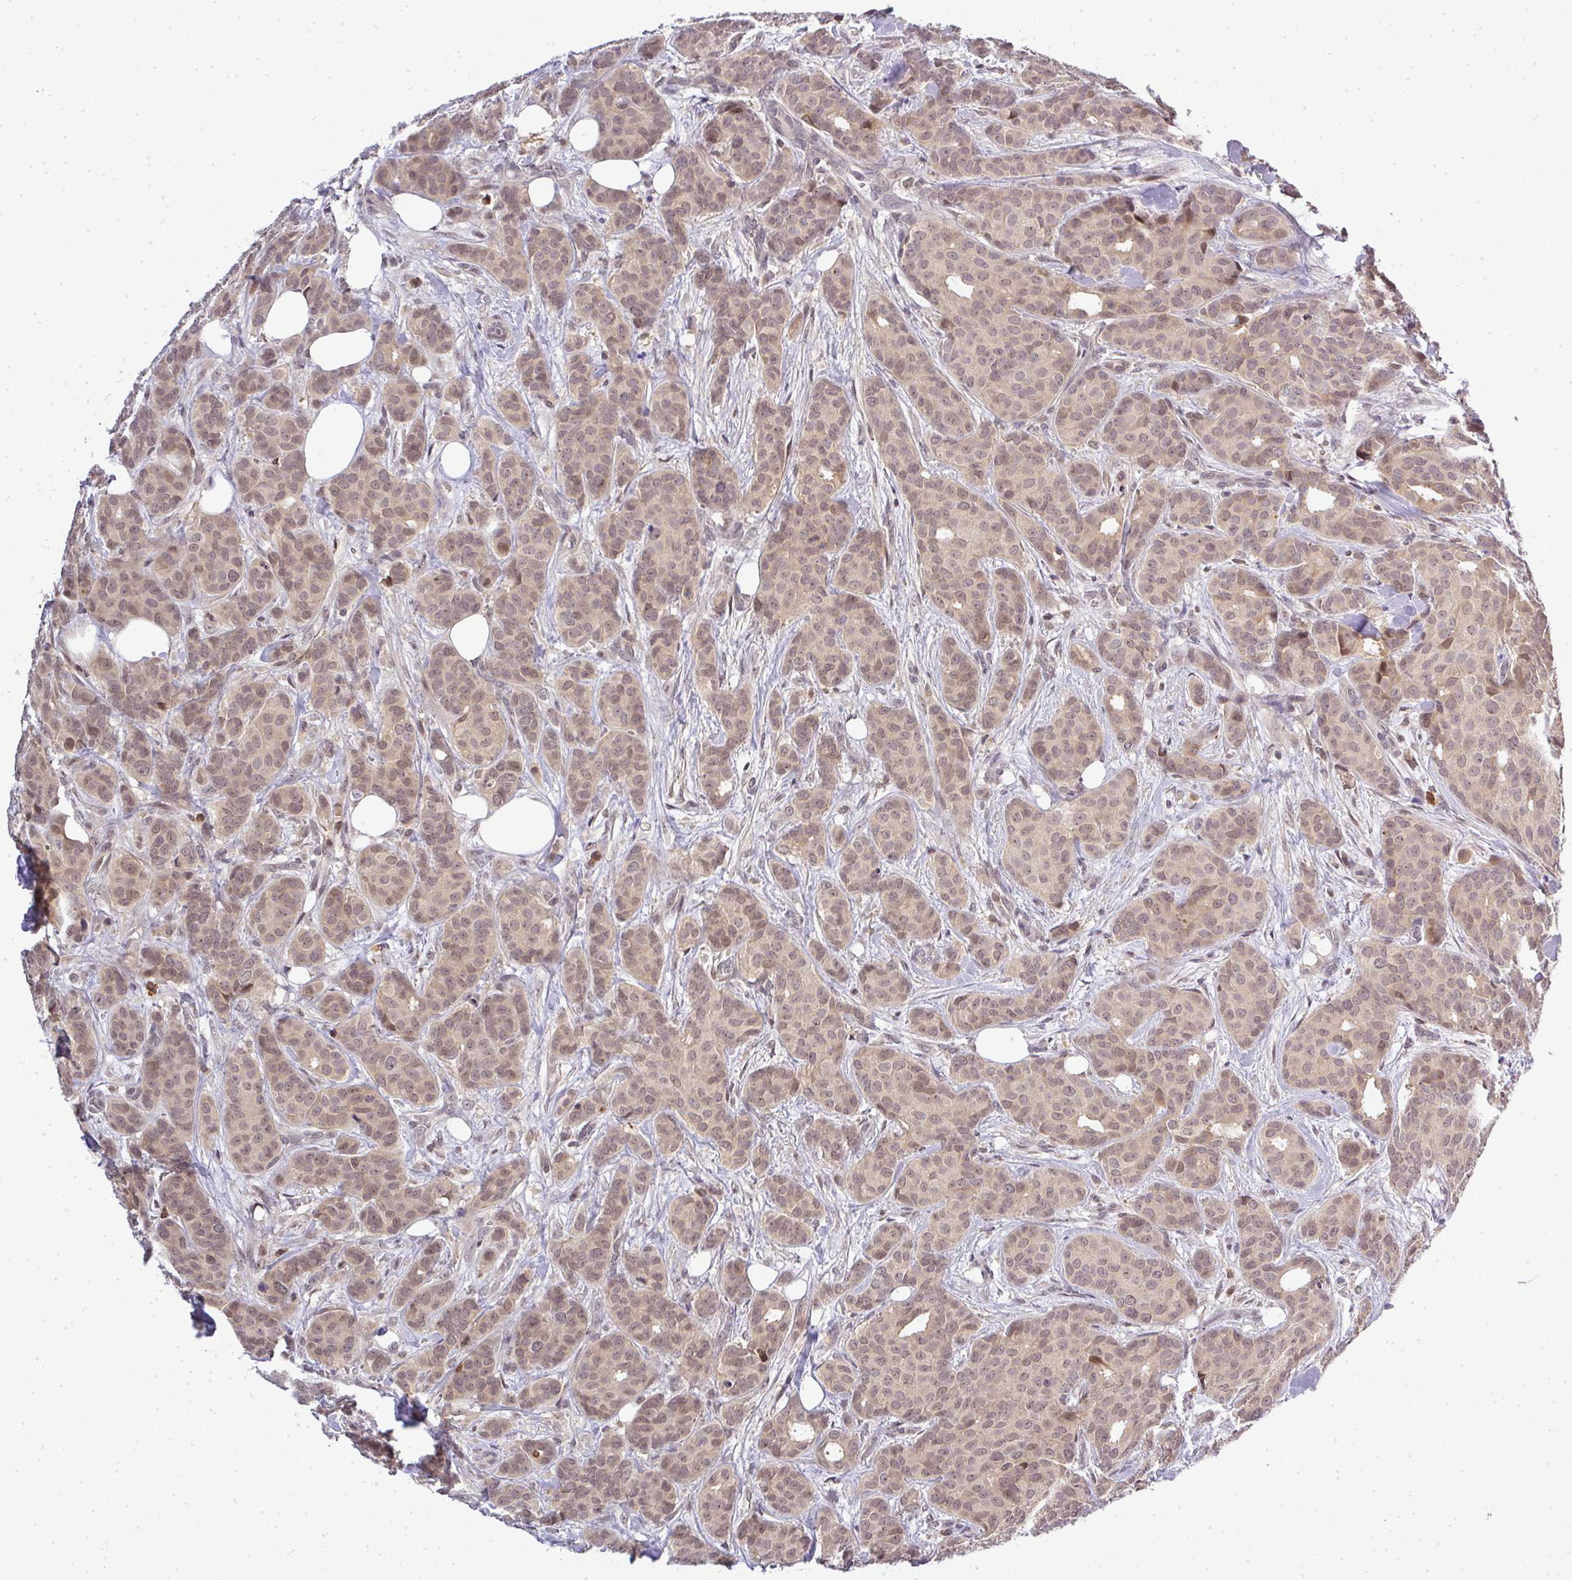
{"staining": {"intensity": "weak", "quantity": ">75%", "location": "cytoplasmic/membranous,nuclear"}, "tissue": "breast cancer", "cell_type": "Tumor cells", "image_type": "cancer", "snomed": [{"axis": "morphology", "description": "Duct carcinoma"}, {"axis": "topography", "description": "Breast"}], "caption": "Invasive ductal carcinoma (breast) was stained to show a protein in brown. There is low levels of weak cytoplasmic/membranous and nuclear staining in about >75% of tumor cells.", "gene": "FAM153A", "patient": {"sex": "female", "age": 70}}